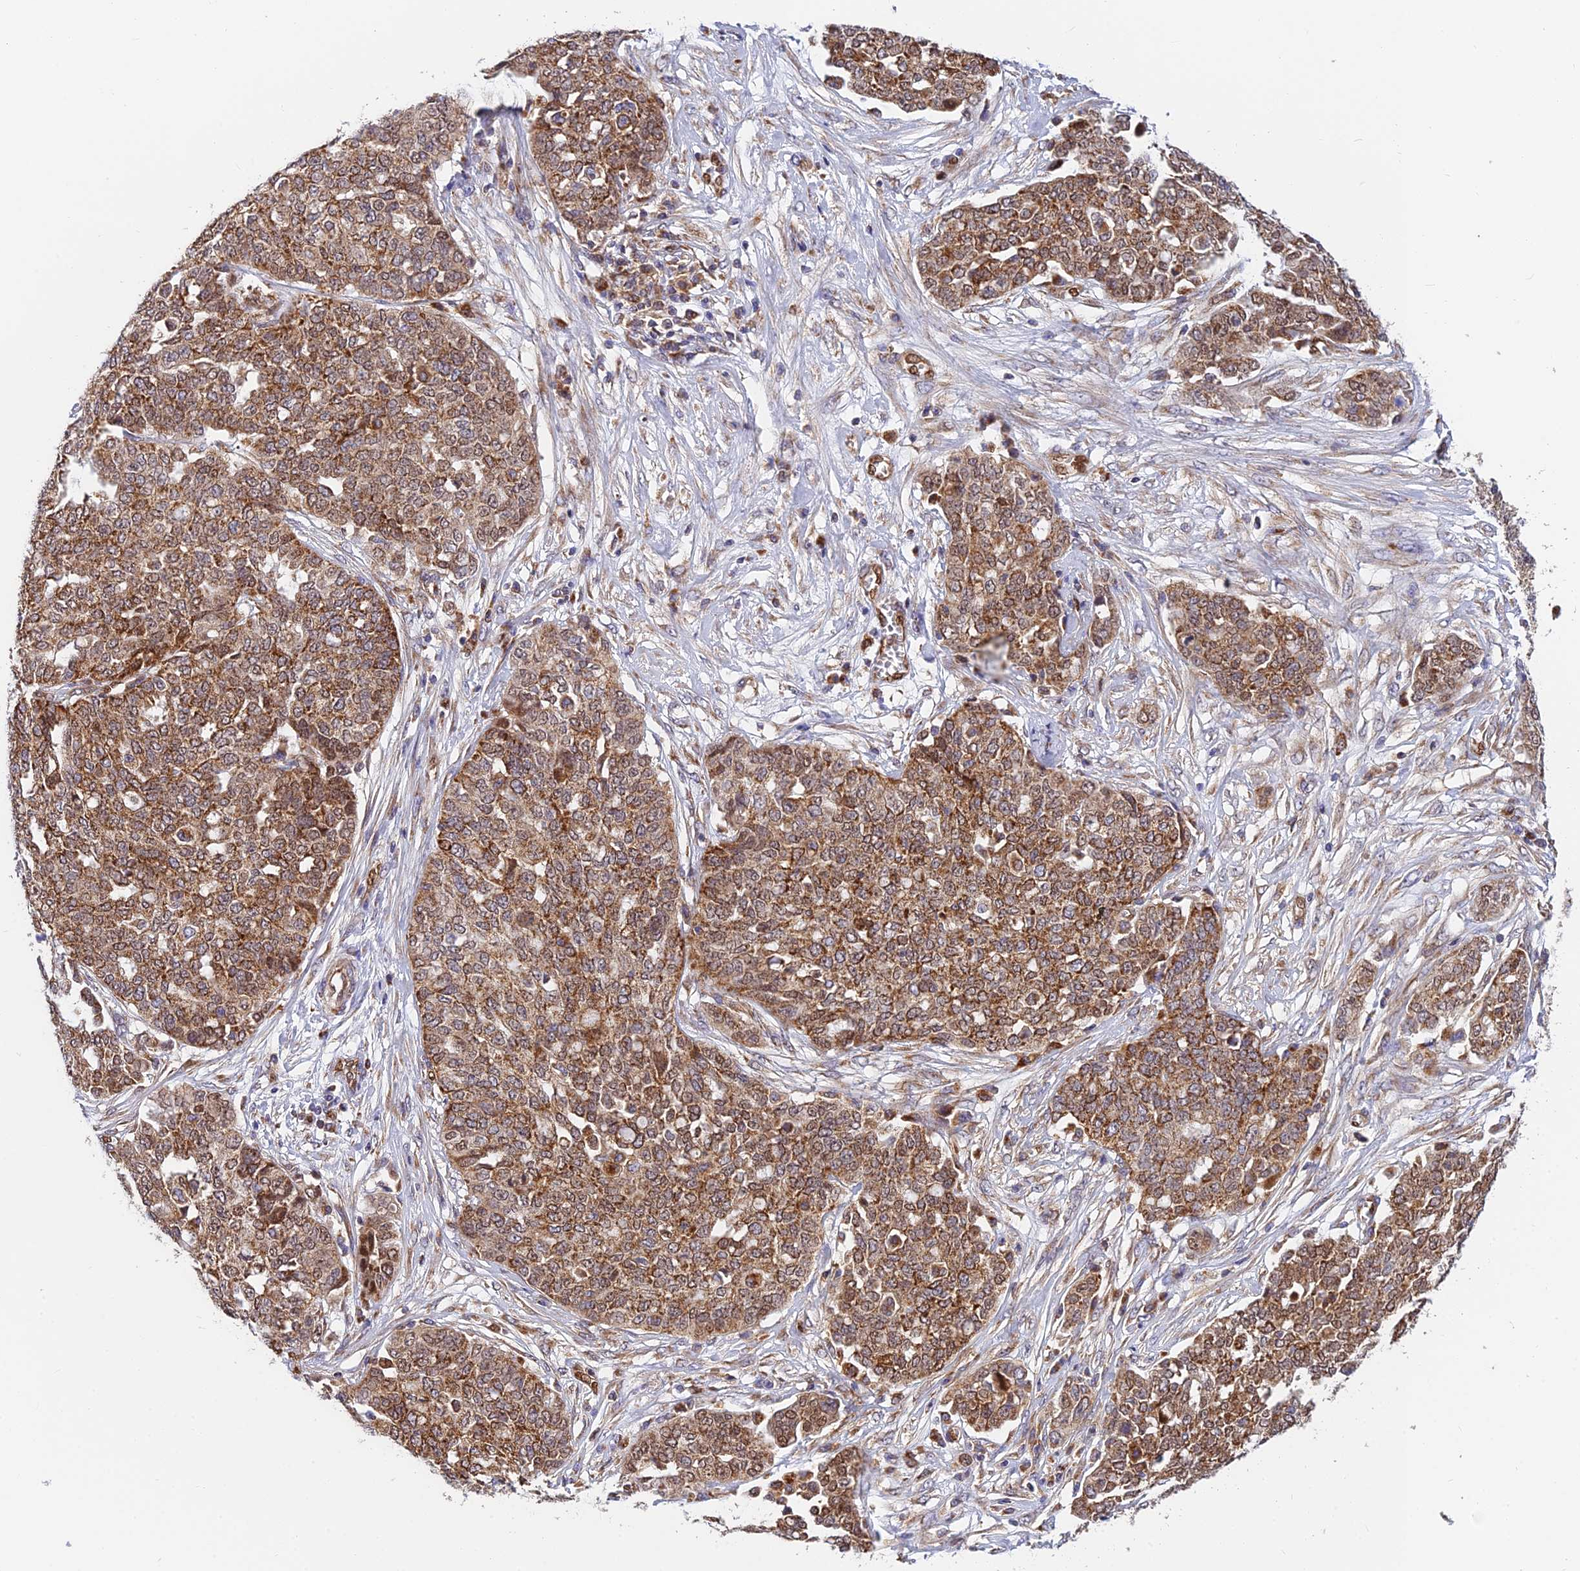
{"staining": {"intensity": "moderate", "quantity": ">75%", "location": "cytoplasmic/membranous"}, "tissue": "ovarian cancer", "cell_type": "Tumor cells", "image_type": "cancer", "snomed": [{"axis": "morphology", "description": "Cystadenocarcinoma, serous, NOS"}, {"axis": "topography", "description": "Soft tissue"}, {"axis": "topography", "description": "Ovary"}], "caption": "IHC of human ovarian serous cystadenocarcinoma exhibits medium levels of moderate cytoplasmic/membranous staining in approximately >75% of tumor cells.", "gene": "PODNL1", "patient": {"sex": "female", "age": 57}}